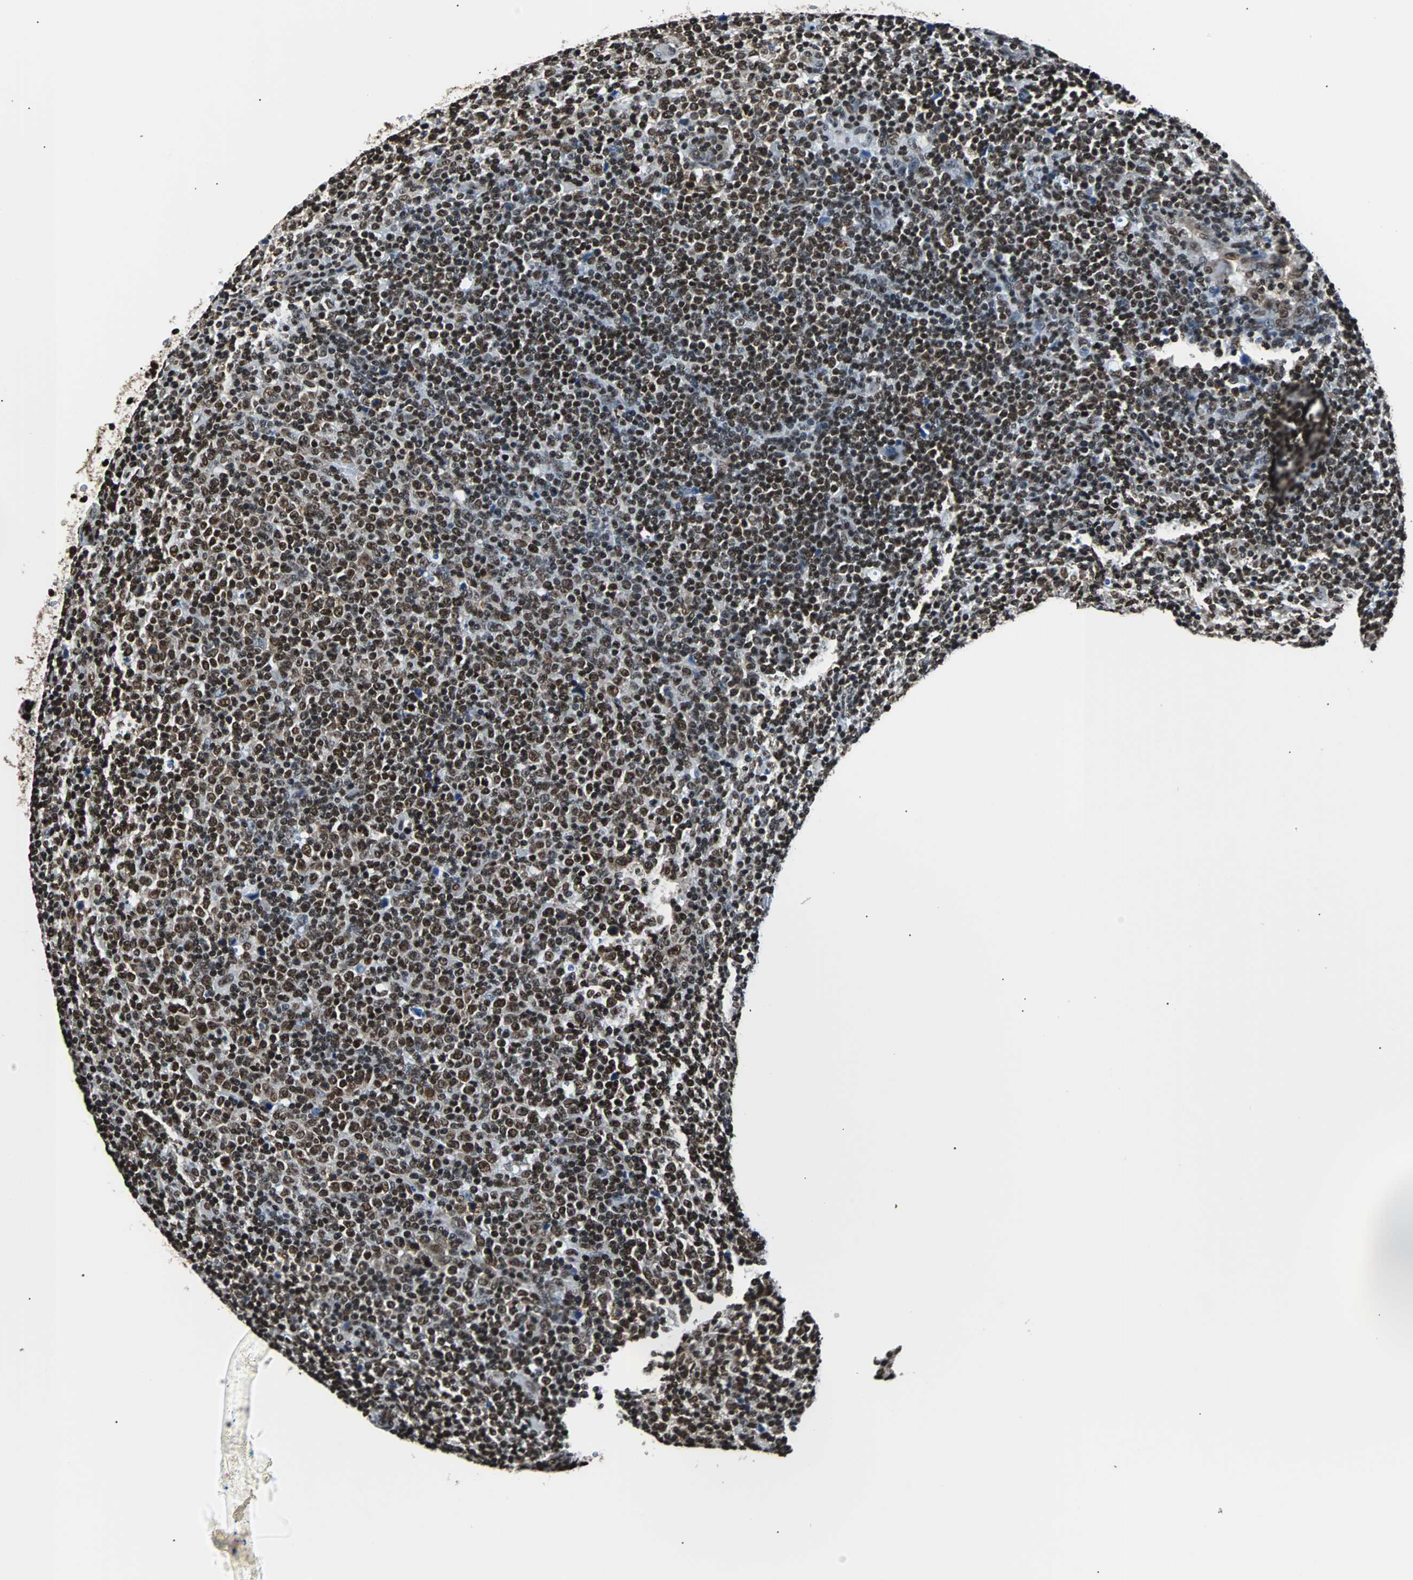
{"staining": {"intensity": "strong", "quantity": ">75%", "location": "nuclear"}, "tissue": "lymphoma", "cell_type": "Tumor cells", "image_type": "cancer", "snomed": [{"axis": "morphology", "description": "Malignant lymphoma, non-Hodgkin's type, Low grade"}, {"axis": "topography", "description": "Lymph node"}], "caption": "Strong nuclear protein expression is identified in approximately >75% of tumor cells in lymphoma.", "gene": "FUBP1", "patient": {"sex": "male", "age": 70}}